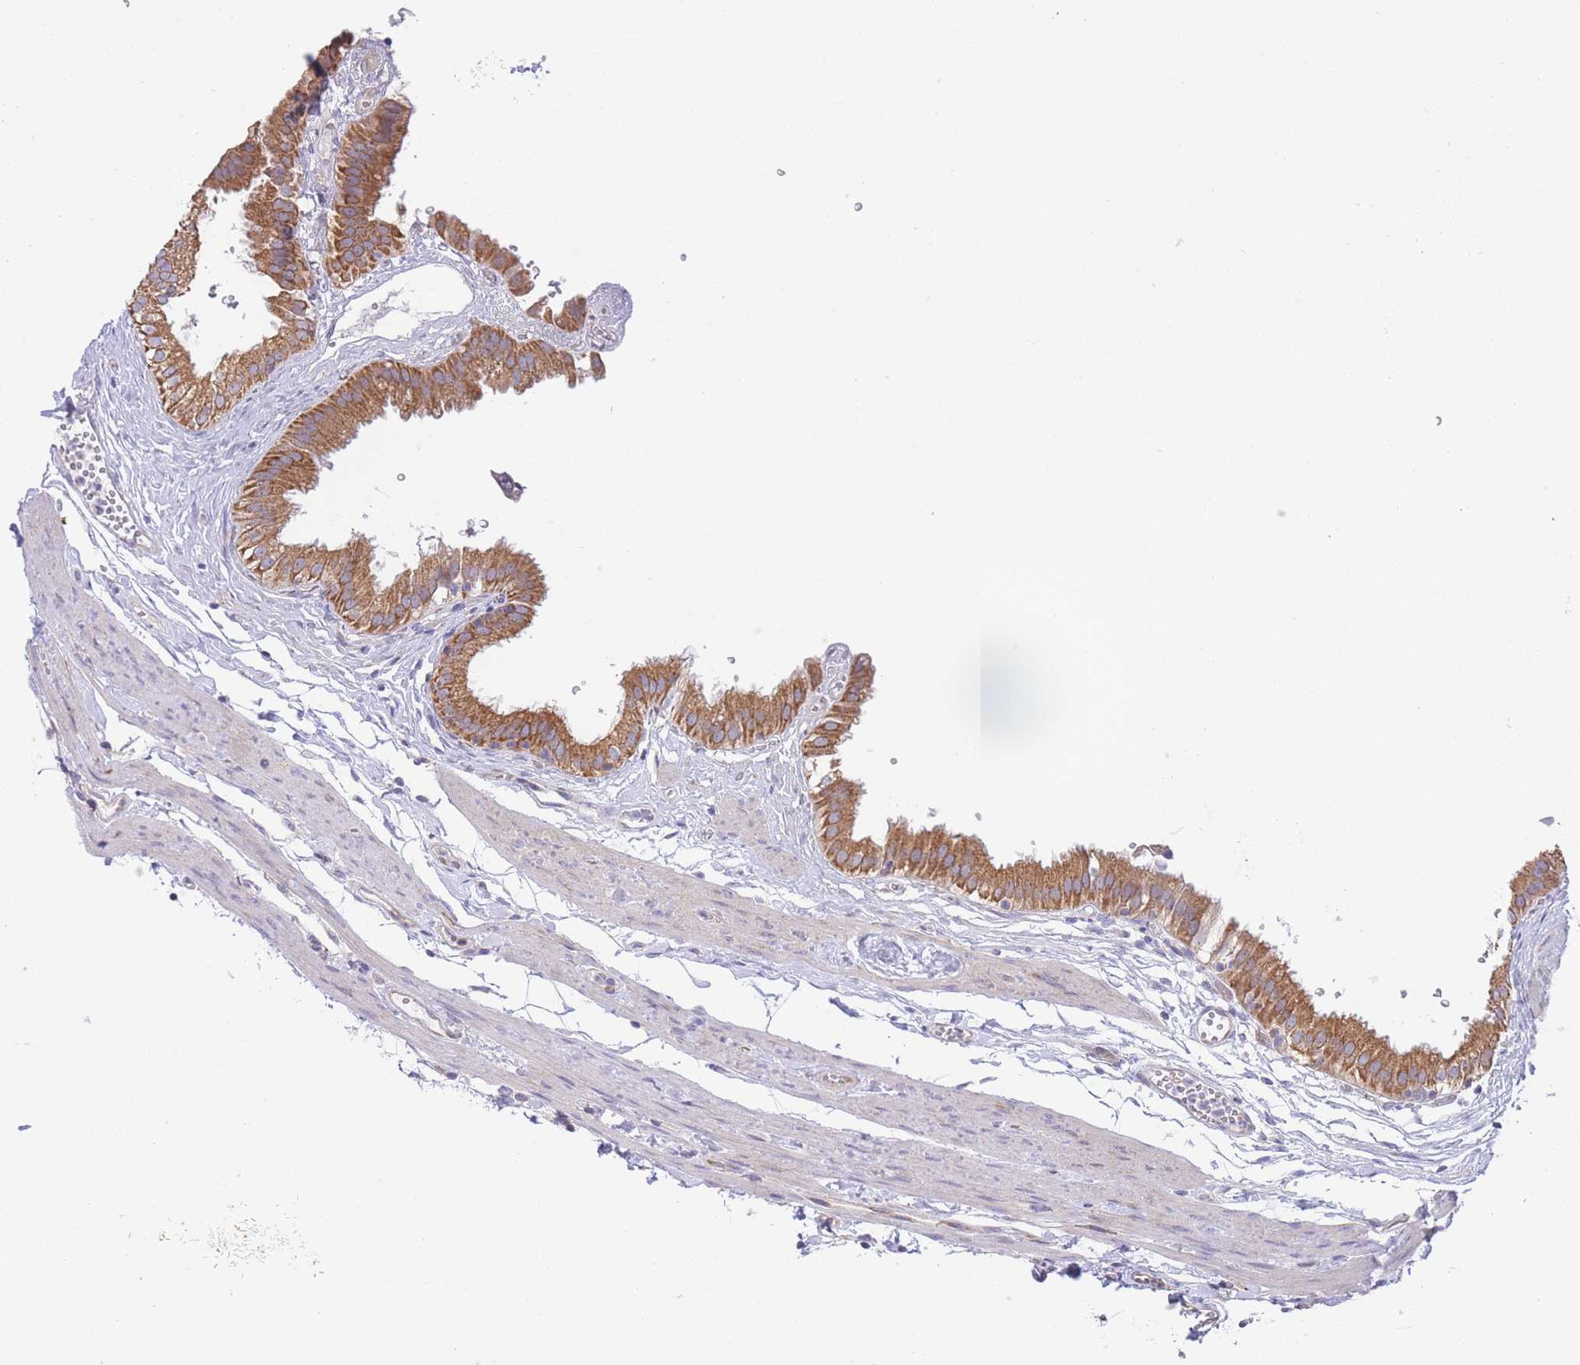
{"staining": {"intensity": "moderate", "quantity": ">75%", "location": "cytoplasmic/membranous"}, "tissue": "gallbladder", "cell_type": "Glandular cells", "image_type": "normal", "snomed": [{"axis": "morphology", "description": "Normal tissue, NOS"}, {"axis": "topography", "description": "Gallbladder"}], "caption": "Immunohistochemistry (DAB) staining of unremarkable gallbladder exhibits moderate cytoplasmic/membranous protein positivity in about >75% of glandular cells.", "gene": "BOLA2B", "patient": {"sex": "female", "age": 61}}